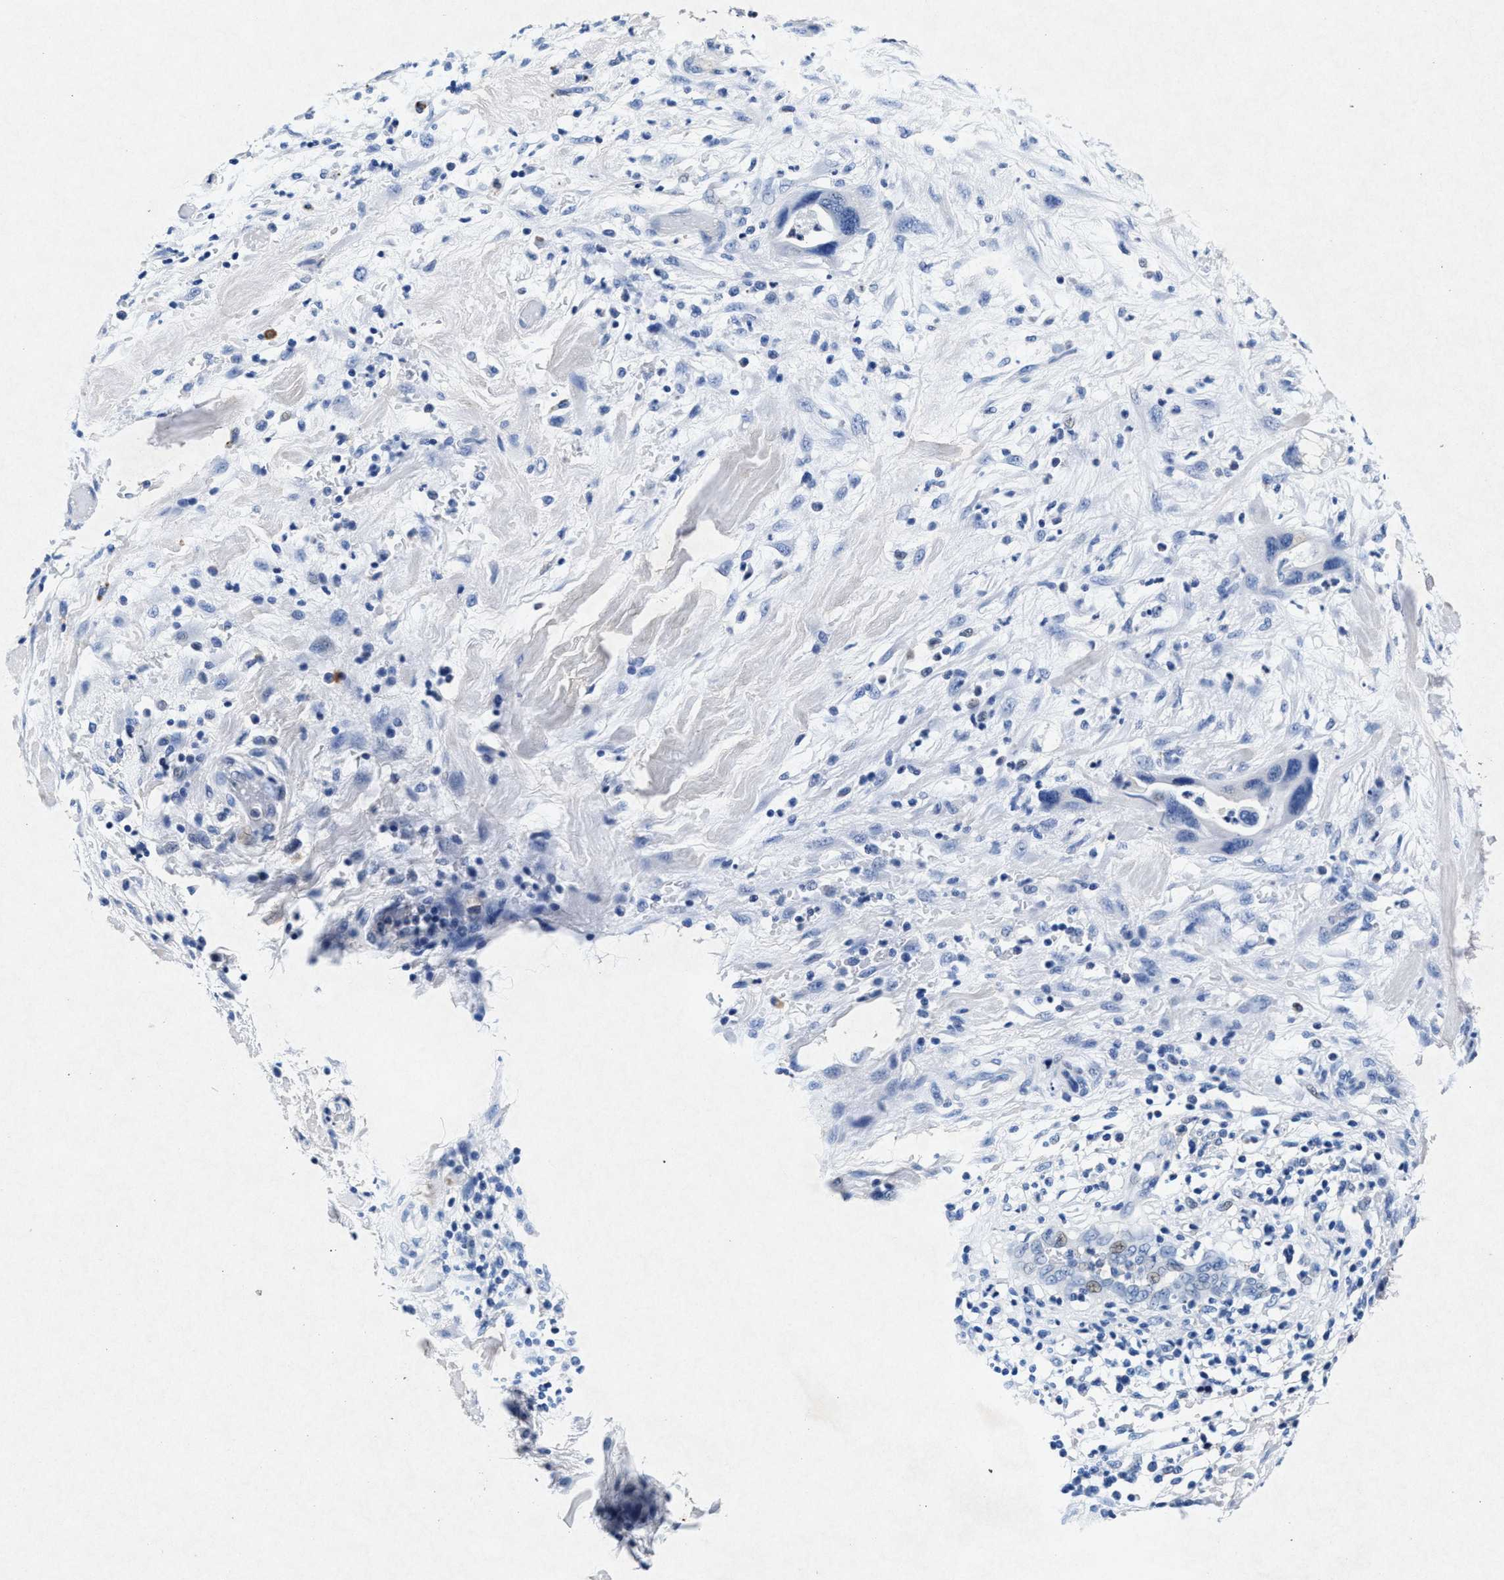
{"staining": {"intensity": "negative", "quantity": "none", "location": "none"}, "tissue": "pancreatic cancer", "cell_type": "Tumor cells", "image_type": "cancer", "snomed": [{"axis": "morphology", "description": "Adenocarcinoma, NOS"}, {"axis": "topography", "description": "Pancreas"}], "caption": "Photomicrograph shows no significant protein positivity in tumor cells of adenocarcinoma (pancreatic).", "gene": "MAP6", "patient": {"sex": "female", "age": 71}}